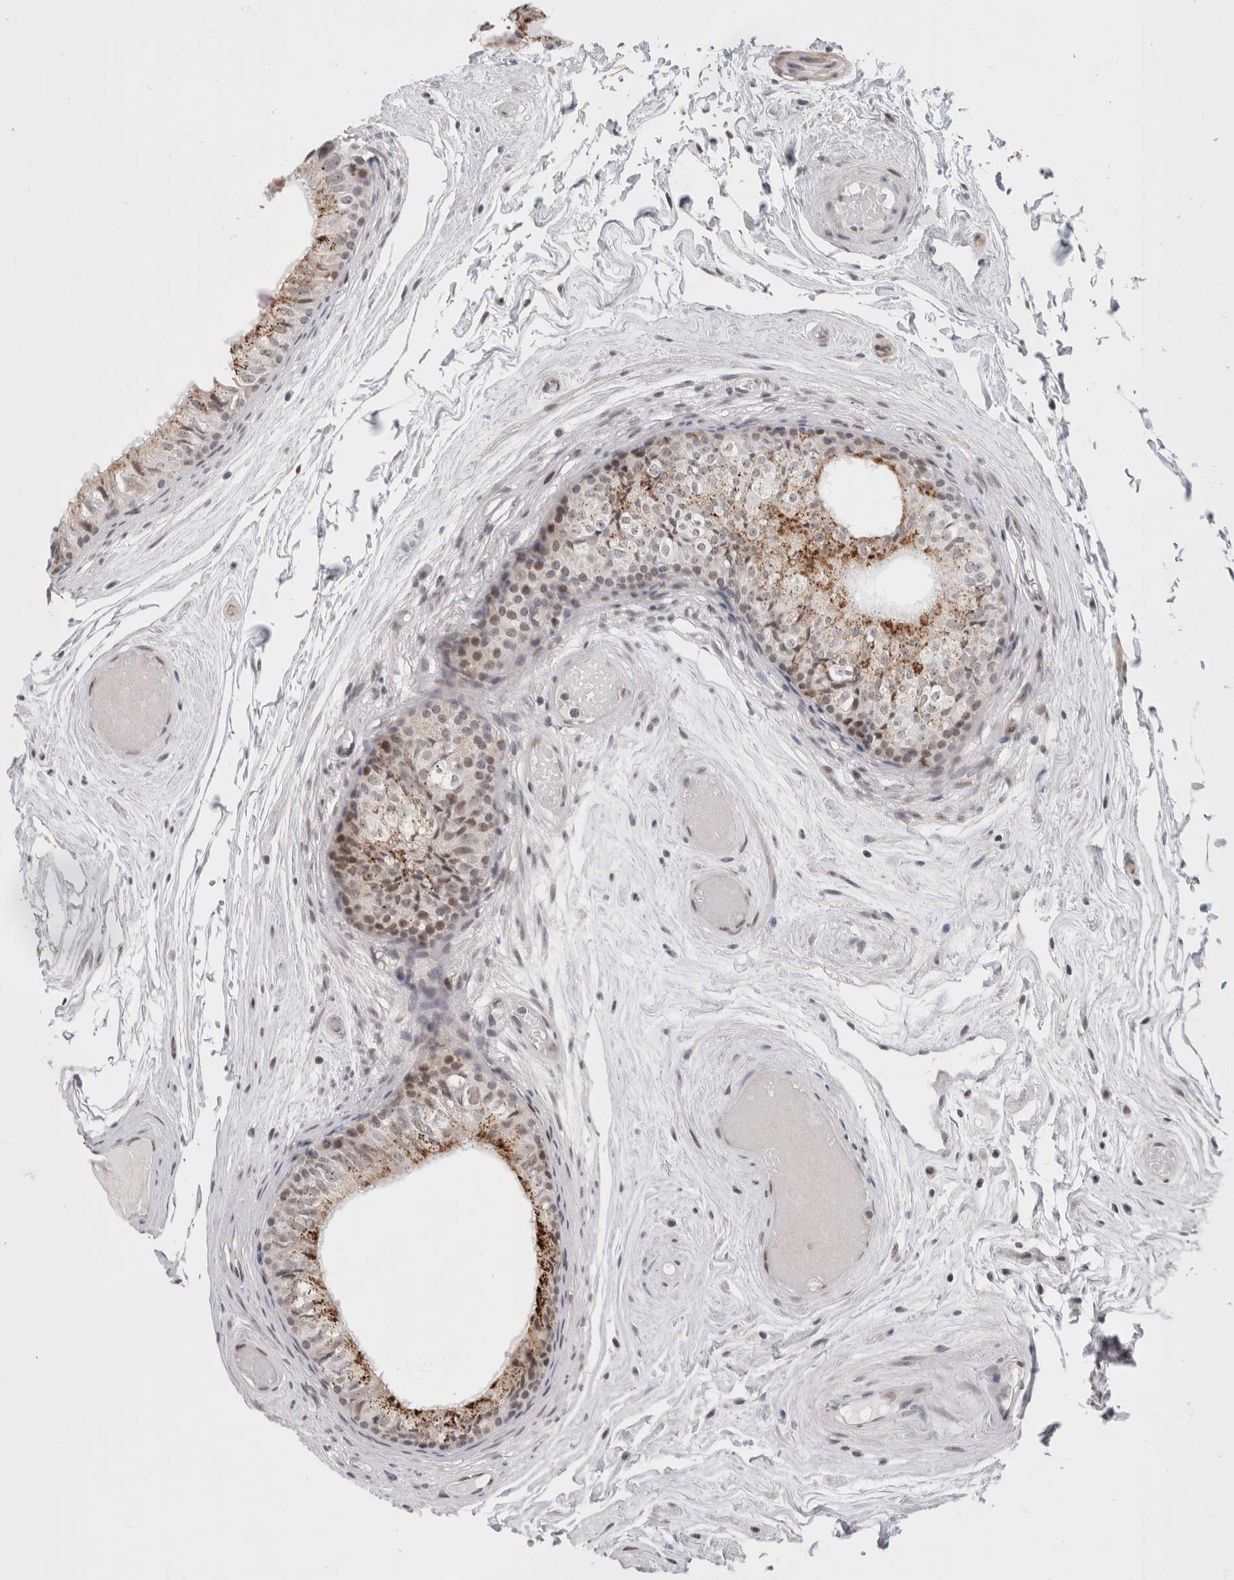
{"staining": {"intensity": "strong", "quantity": "25%-75%", "location": "cytoplasmic/membranous,nuclear"}, "tissue": "epididymis", "cell_type": "Glandular cells", "image_type": "normal", "snomed": [{"axis": "morphology", "description": "Normal tissue, NOS"}, {"axis": "topography", "description": "Epididymis"}], "caption": "The histopathology image exhibits immunohistochemical staining of benign epididymis. There is strong cytoplasmic/membranous,nuclear expression is seen in approximately 25%-75% of glandular cells. (DAB (3,3'-diaminobenzidine) IHC, brown staining for protein, blue staining for nuclei).", "gene": "SENP6", "patient": {"sex": "male", "age": 79}}